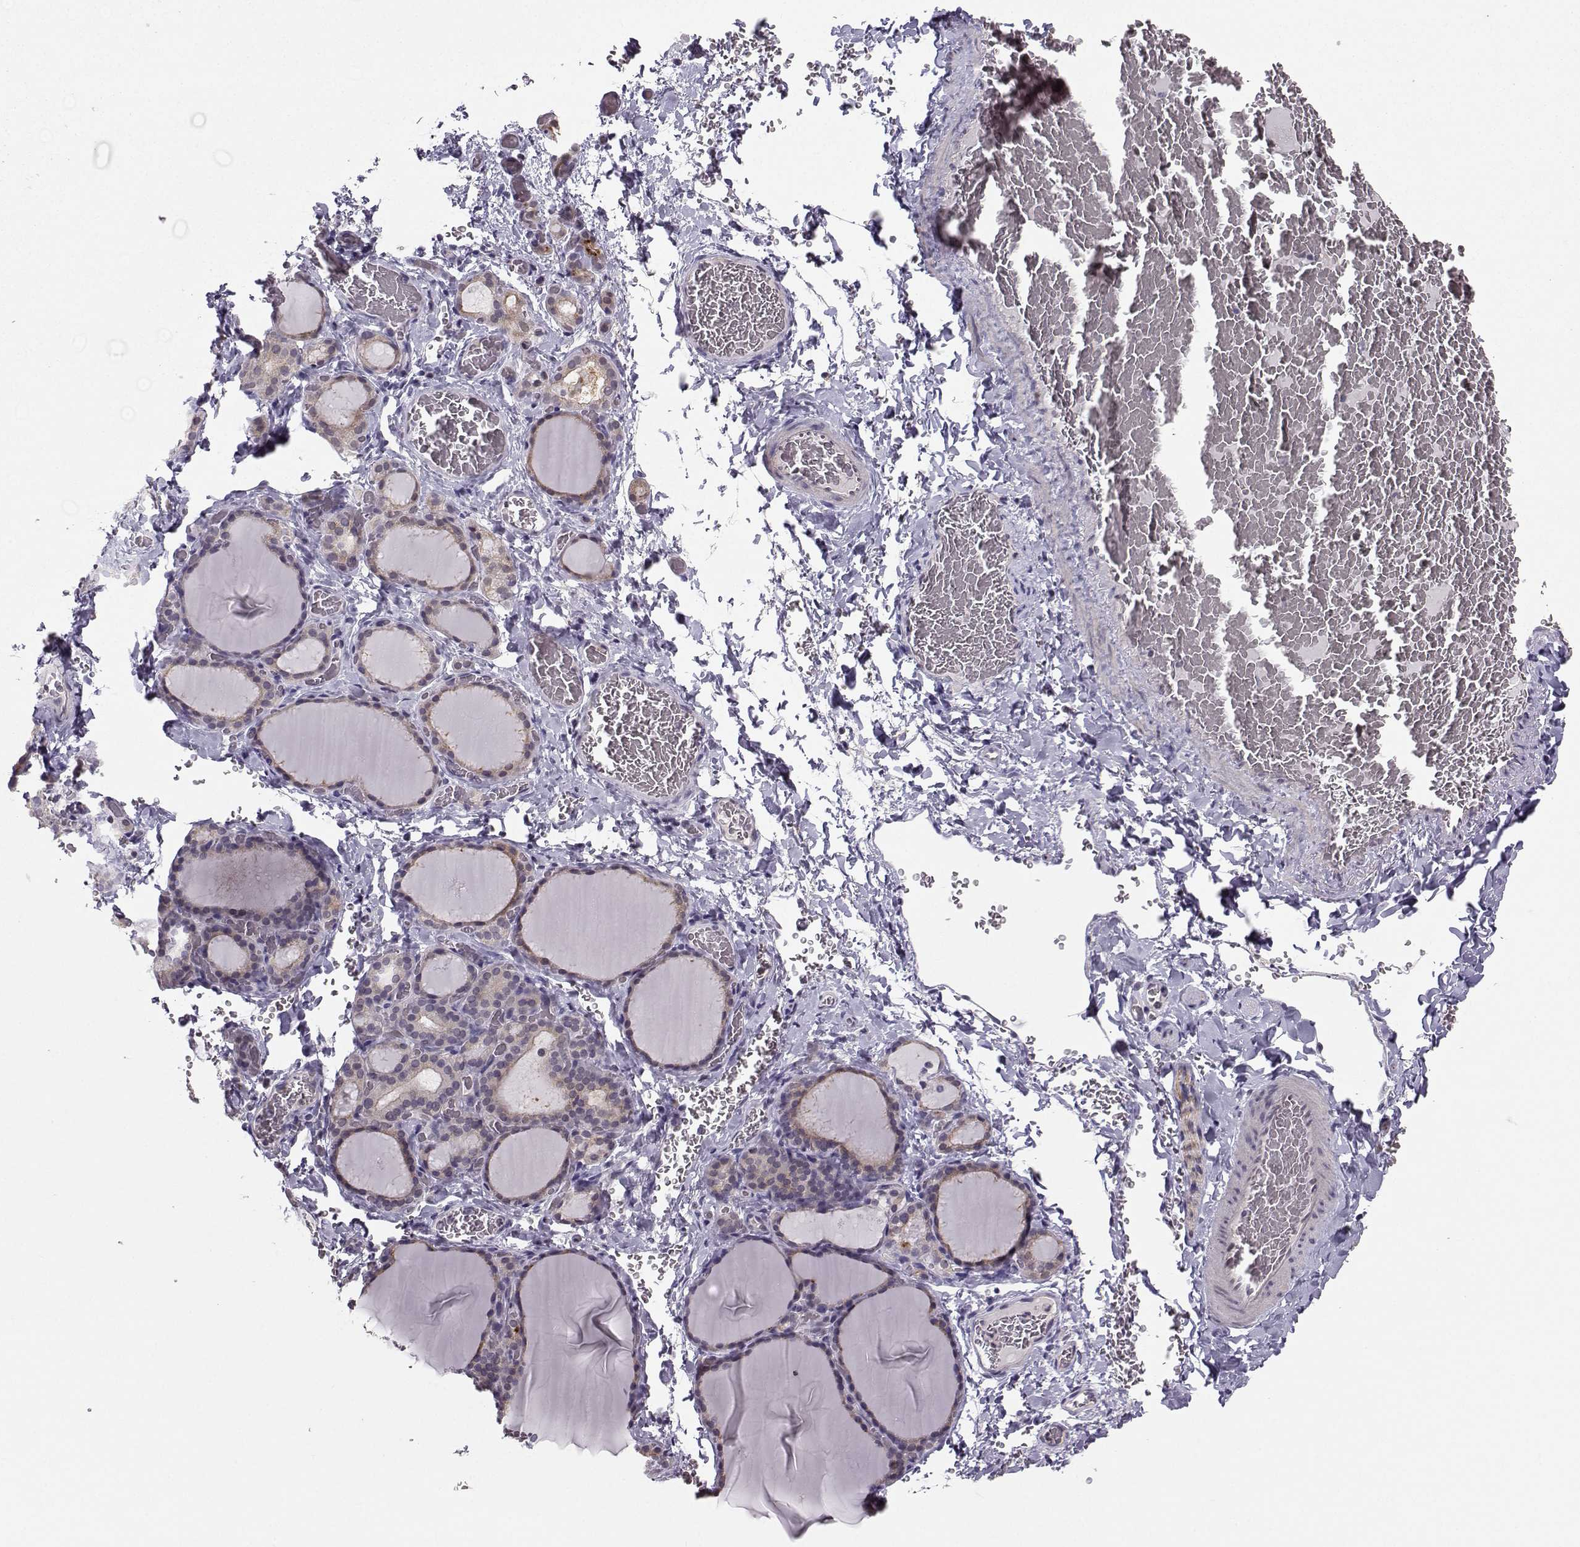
{"staining": {"intensity": "negative", "quantity": "none", "location": "none"}, "tissue": "thyroid gland", "cell_type": "Glandular cells", "image_type": "normal", "snomed": [{"axis": "morphology", "description": "Normal tissue, NOS"}, {"axis": "morphology", "description": "Hyperplasia, NOS"}, {"axis": "topography", "description": "Thyroid gland"}], "caption": "A high-resolution photomicrograph shows immunohistochemistry (IHC) staining of unremarkable thyroid gland, which reveals no significant expression in glandular cells.", "gene": "PKP2", "patient": {"sex": "female", "age": 27}}